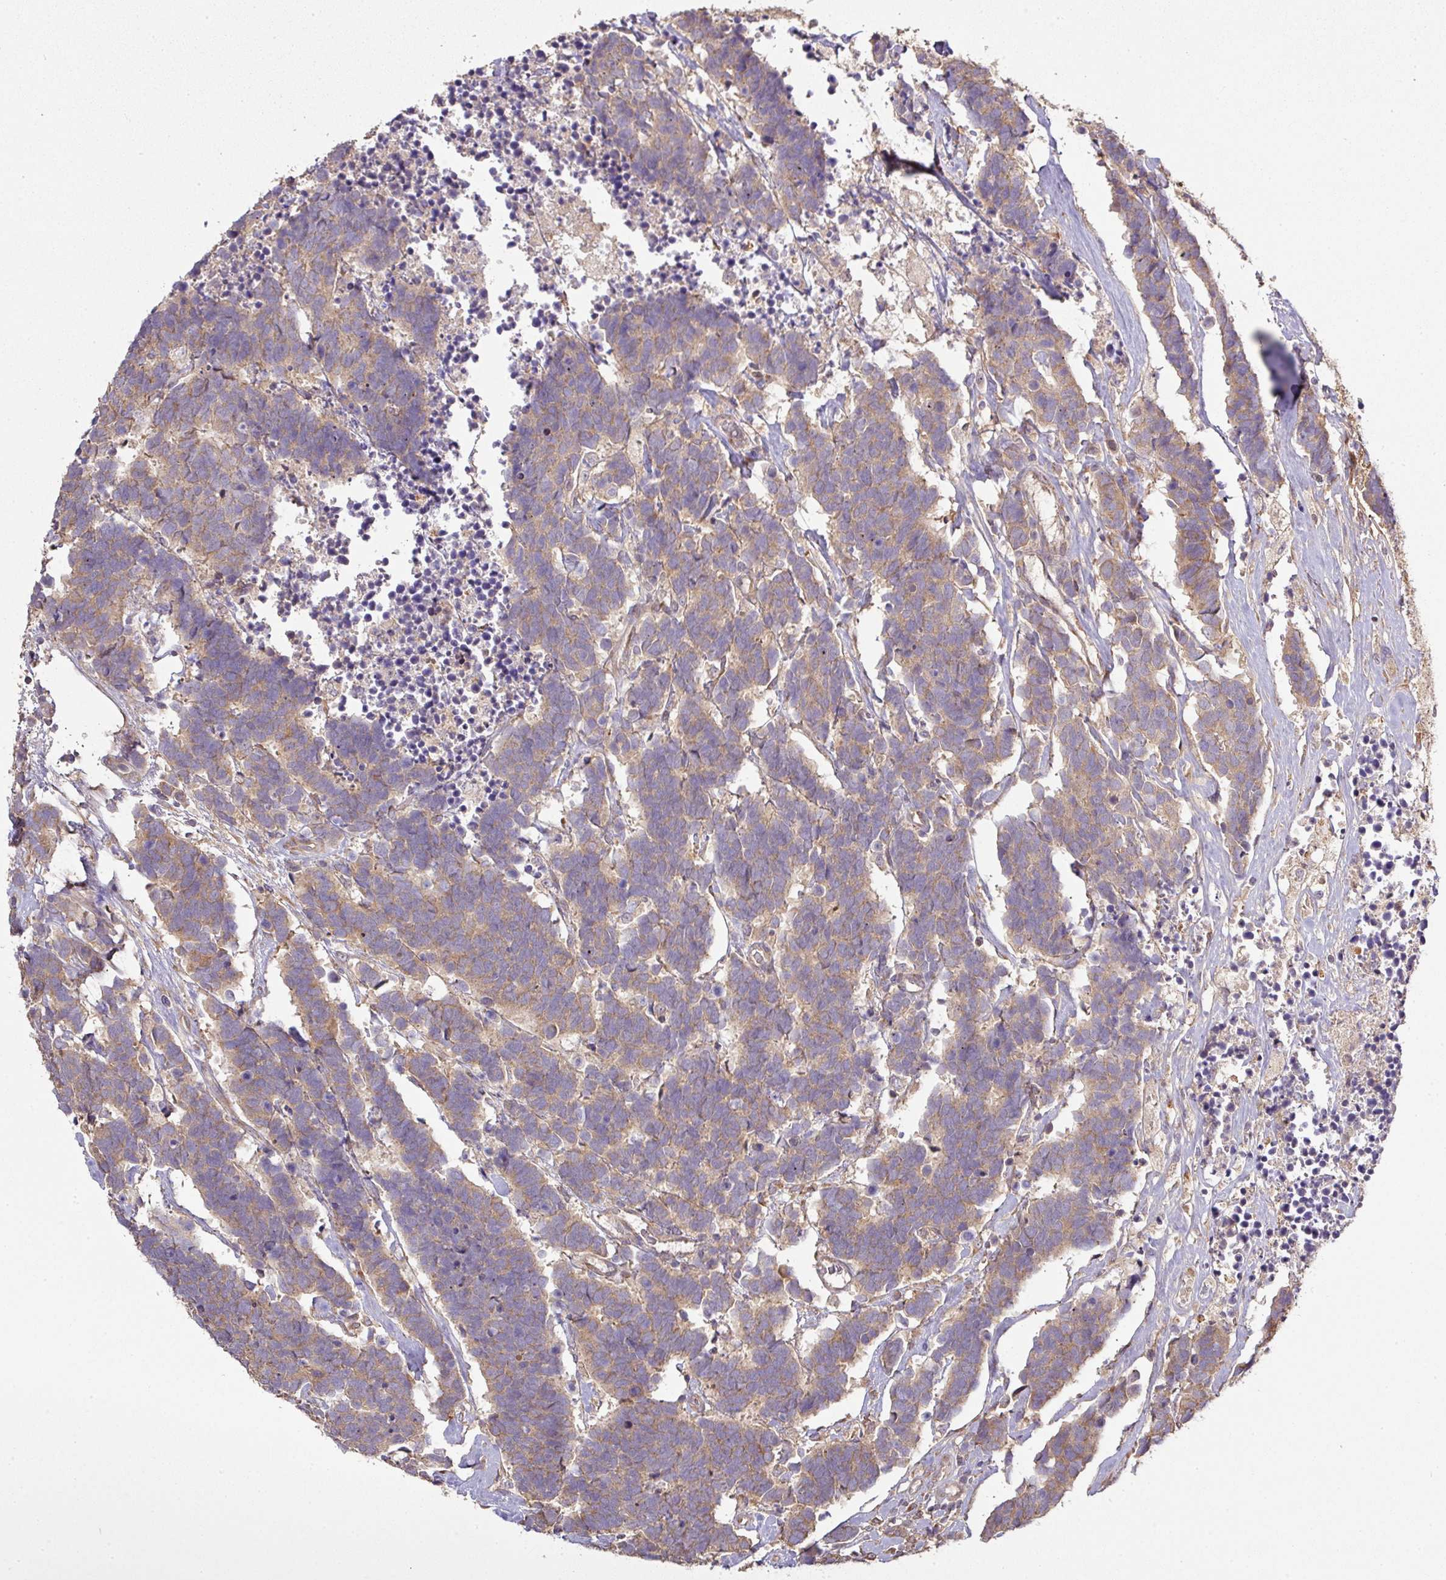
{"staining": {"intensity": "moderate", "quantity": "25%-75%", "location": "cytoplasmic/membranous"}, "tissue": "carcinoid", "cell_type": "Tumor cells", "image_type": "cancer", "snomed": [{"axis": "morphology", "description": "Carcinoma, NOS"}, {"axis": "morphology", "description": "Carcinoid, malignant, NOS"}, {"axis": "topography", "description": "Urinary bladder"}], "caption": "Moderate cytoplasmic/membranous positivity is seen in about 25%-75% of tumor cells in carcinoid. Nuclei are stained in blue.", "gene": "GALP", "patient": {"sex": "male", "age": 57}}